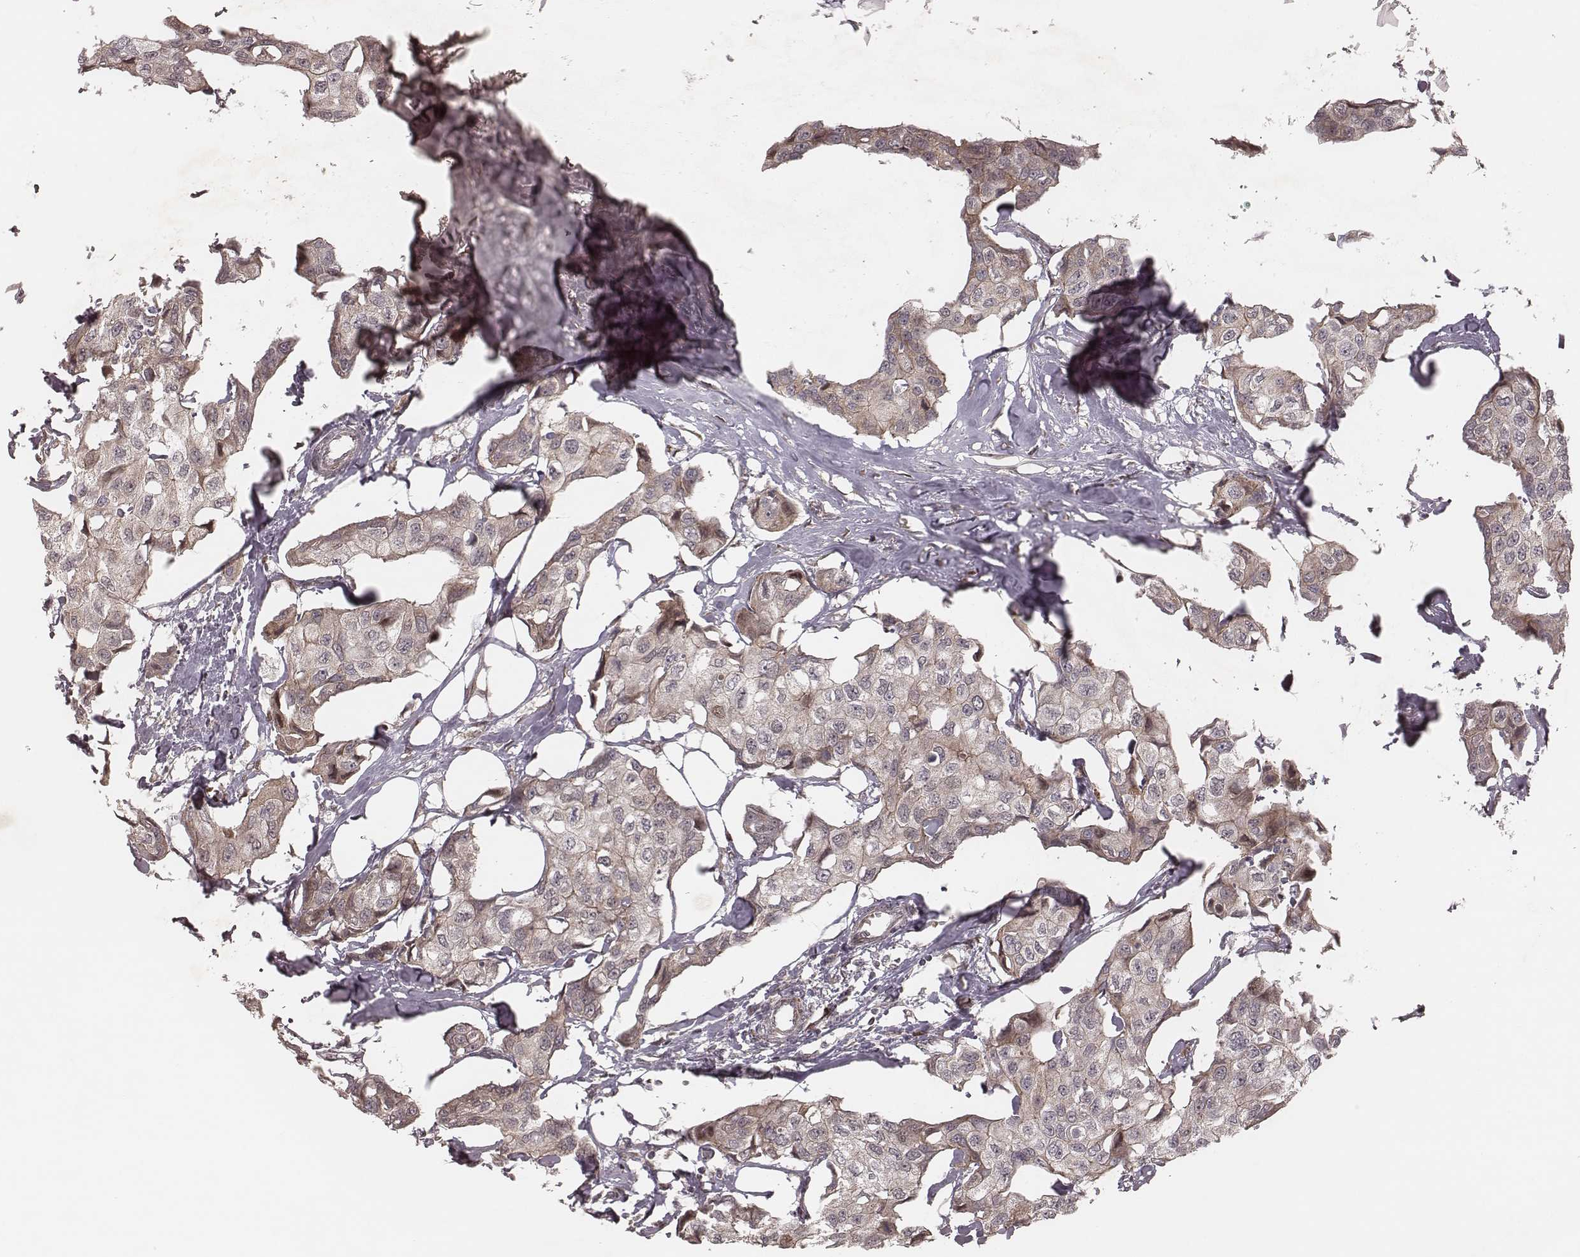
{"staining": {"intensity": "weak", "quantity": "25%-75%", "location": "cytoplasmic/membranous"}, "tissue": "breast cancer", "cell_type": "Tumor cells", "image_type": "cancer", "snomed": [{"axis": "morphology", "description": "Duct carcinoma"}, {"axis": "topography", "description": "Breast"}], "caption": "Protein analysis of breast cancer tissue exhibits weak cytoplasmic/membranous expression in about 25%-75% of tumor cells.", "gene": "MYO19", "patient": {"sex": "female", "age": 80}}